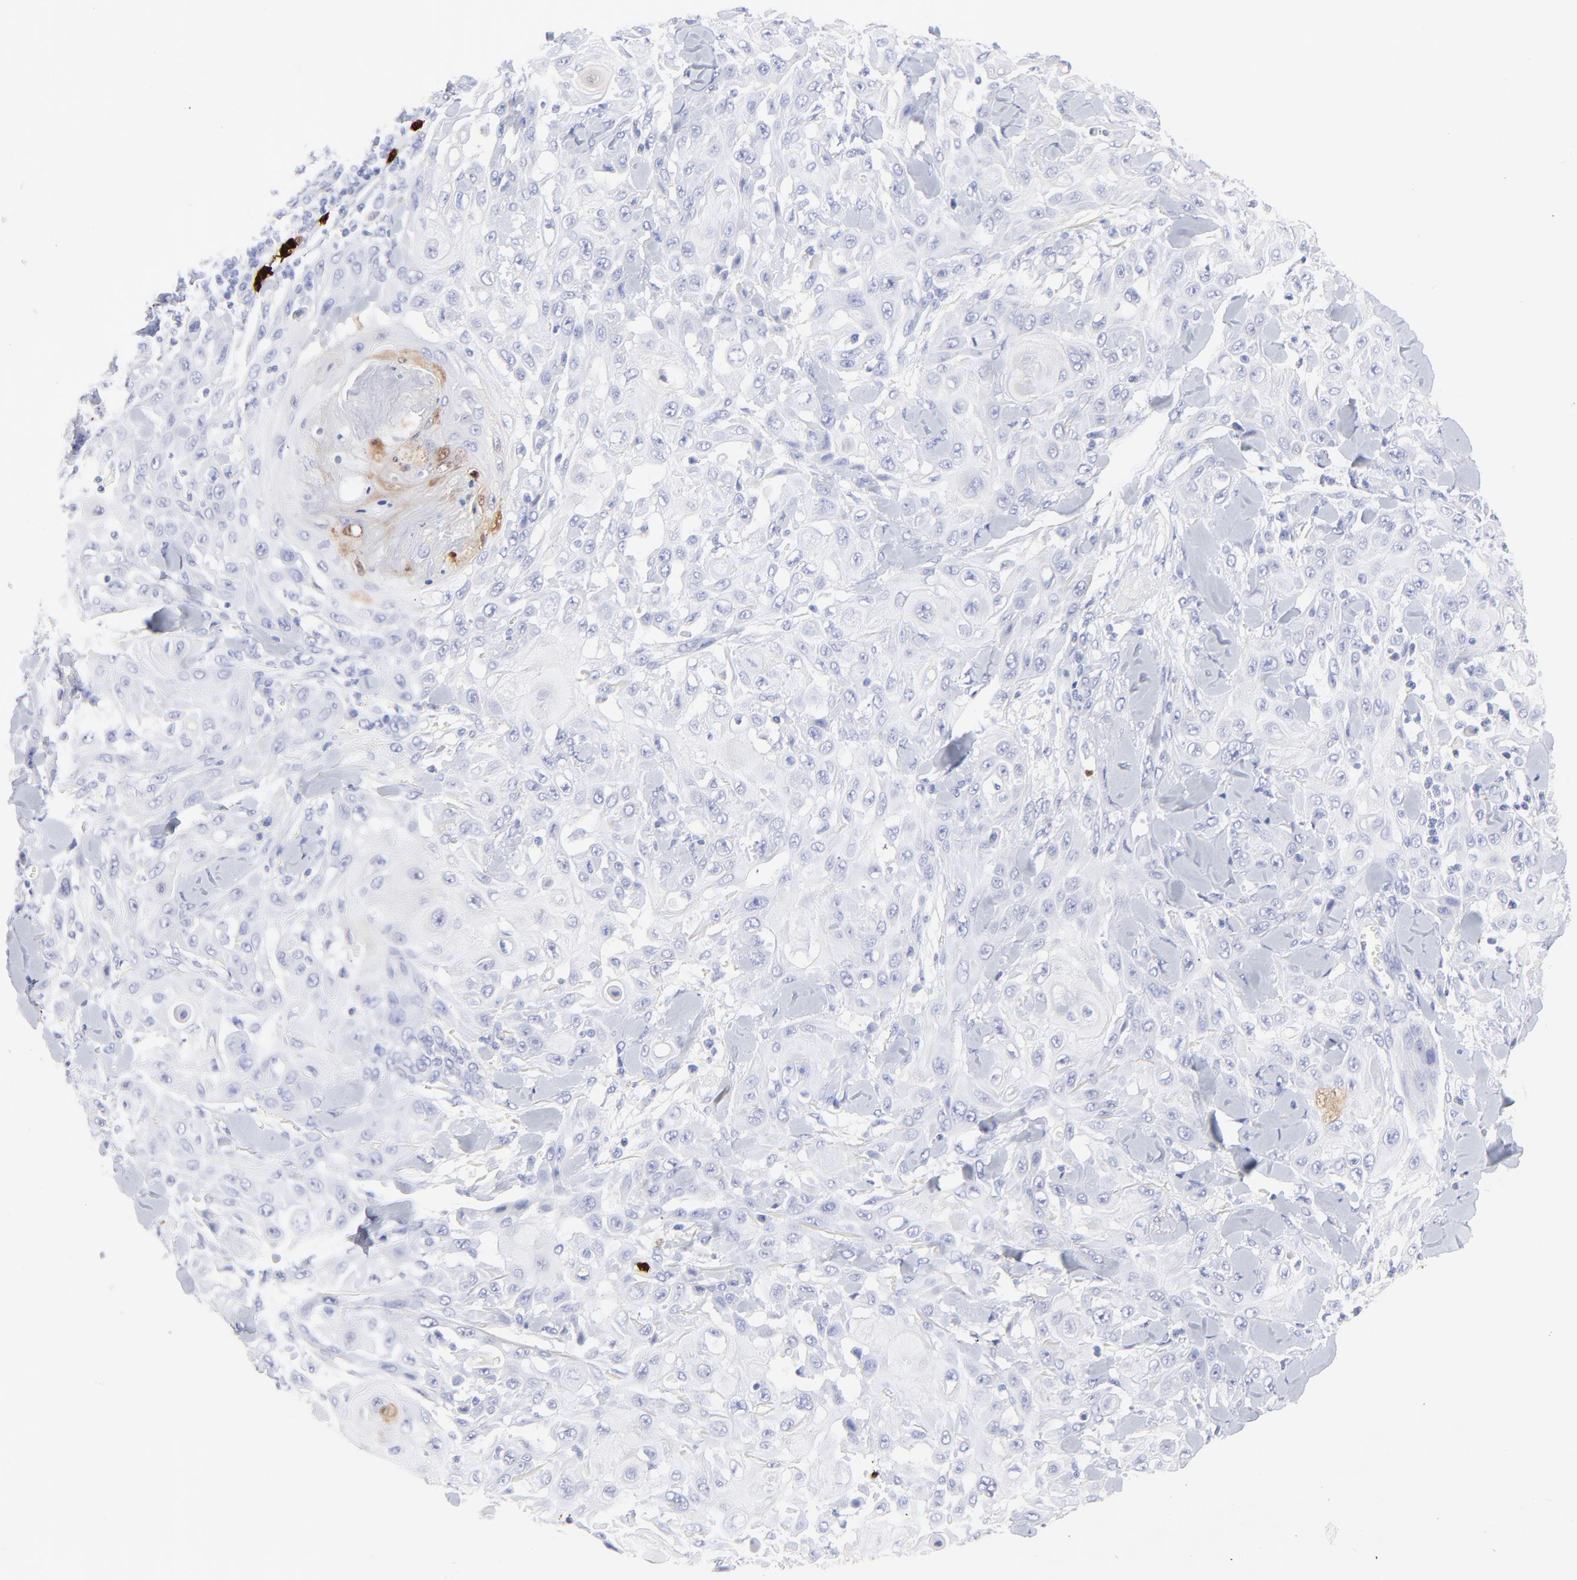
{"staining": {"intensity": "negative", "quantity": "none", "location": "none"}, "tissue": "skin cancer", "cell_type": "Tumor cells", "image_type": "cancer", "snomed": [{"axis": "morphology", "description": "Squamous cell carcinoma, NOS"}, {"axis": "topography", "description": "Skin"}], "caption": "Human squamous cell carcinoma (skin) stained for a protein using IHC reveals no expression in tumor cells.", "gene": "S100A12", "patient": {"sex": "male", "age": 24}}